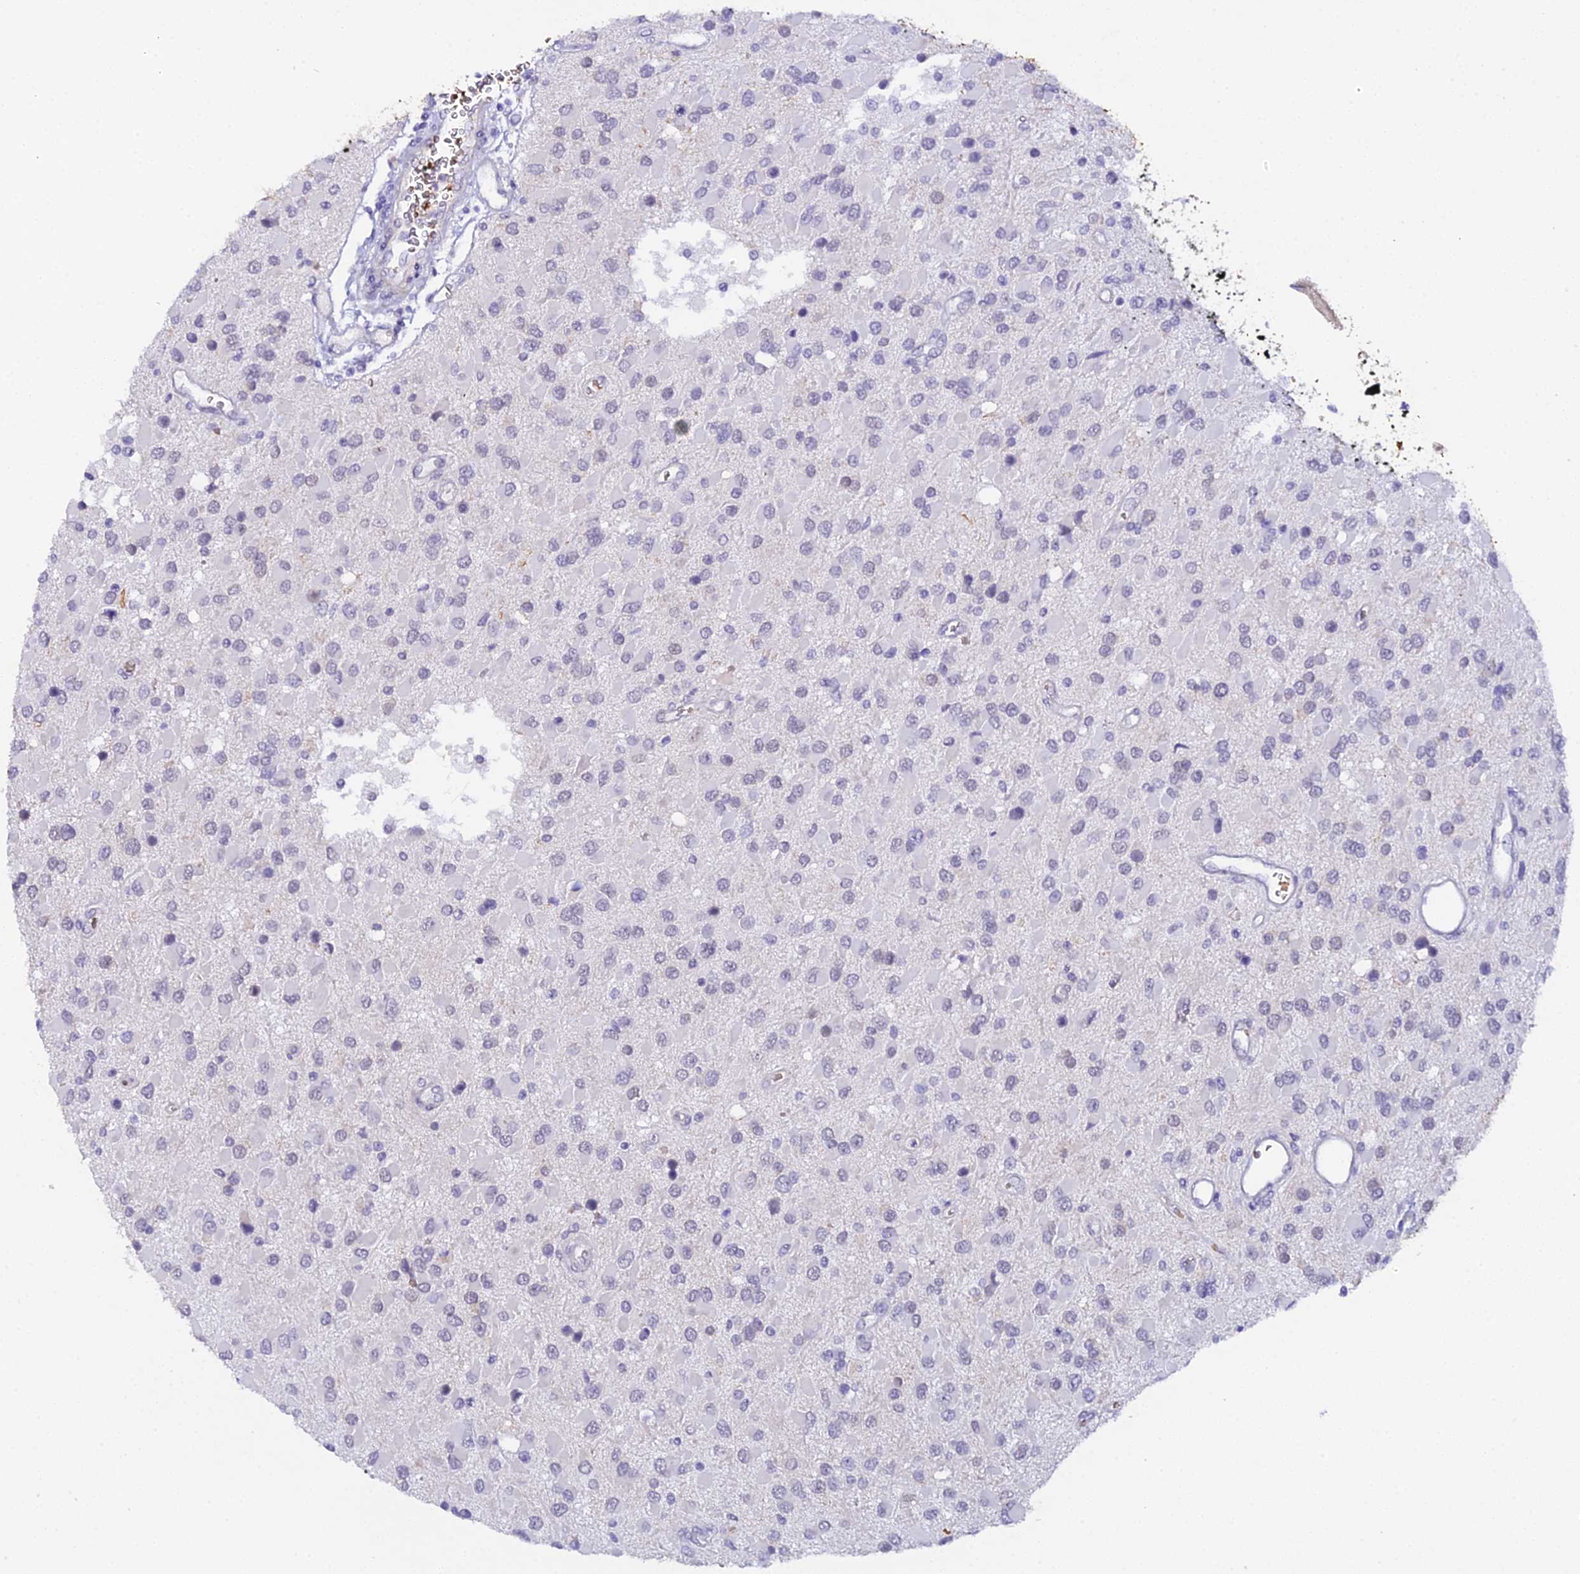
{"staining": {"intensity": "negative", "quantity": "none", "location": "none"}, "tissue": "glioma", "cell_type": "Tumor cells", "image_type": "cancer", "snomed": [{"axis": "morphology", "description": "Glioma, malignant, High grade"}, {"axis": "topography", "description": "Brain"}], "caption": "DAB (3,3'-diaminobenzidine) immunohistochemical staining of human glioma displays no significant staining in tumor cells.", "gene": "CFAP45", "patient": {"sex": "male", "age": 53}}